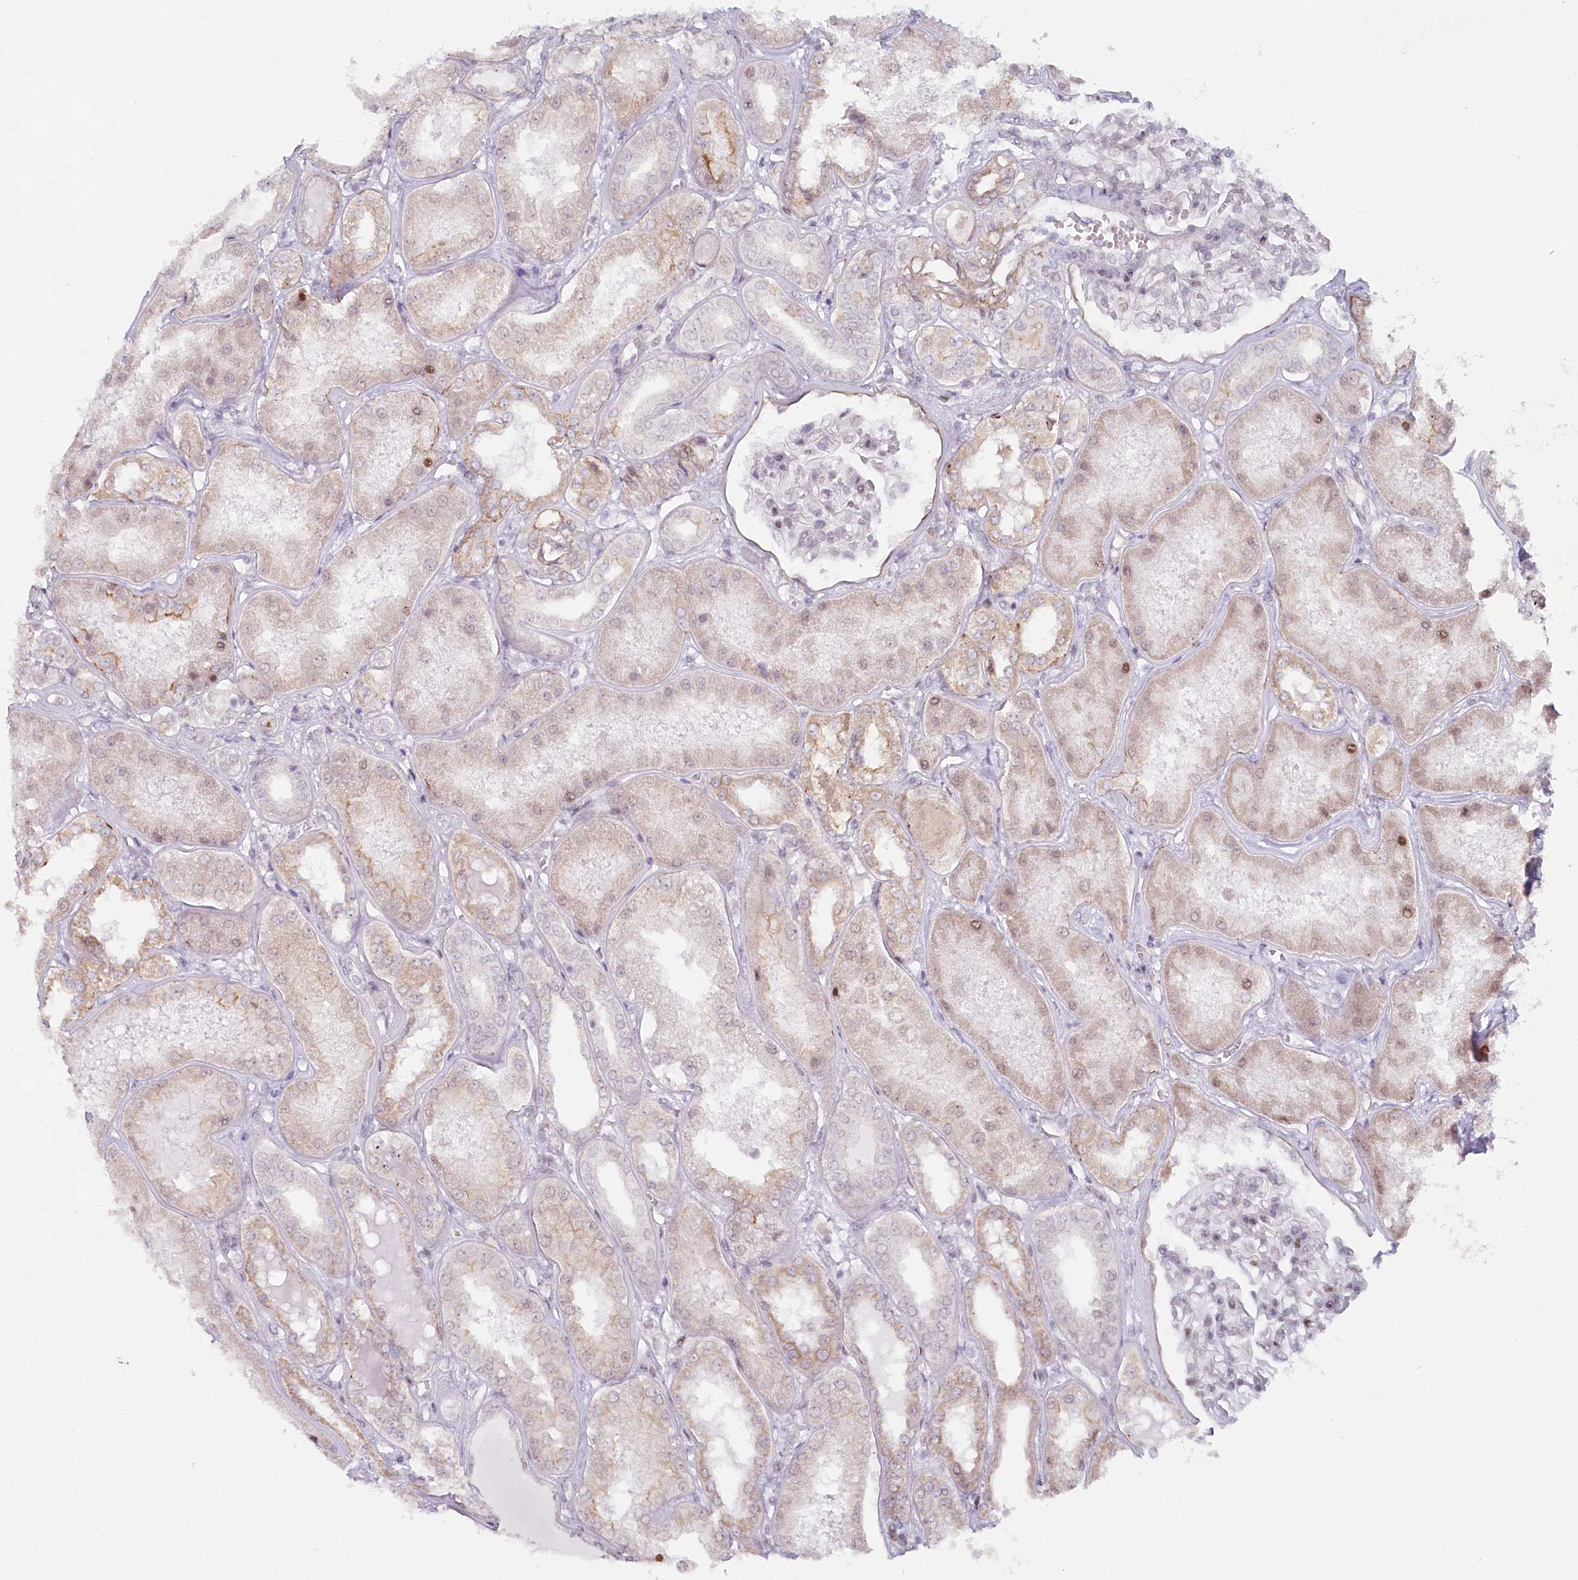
{"staining": {"intensity": "weak", "quantity": "25%-75%", "location": "nuclear"}, "tissue": "kidney", "cell_type": "Cells in glomeruli", "image_type": "normal", "snomed": [{"axis": "morphology", "description": "Normal tissue, NOS"}, {"axis": "topography", "description": "Kidney"}], "caption": "The histopathology image shows immunohistochemical staining of unremarkable kidney. There is weak nuclear expression is identified in about 25%-75% of cells in glomeruli.", "gene": "ABHD8", "patient": {"sex": "female", "age": 56}}